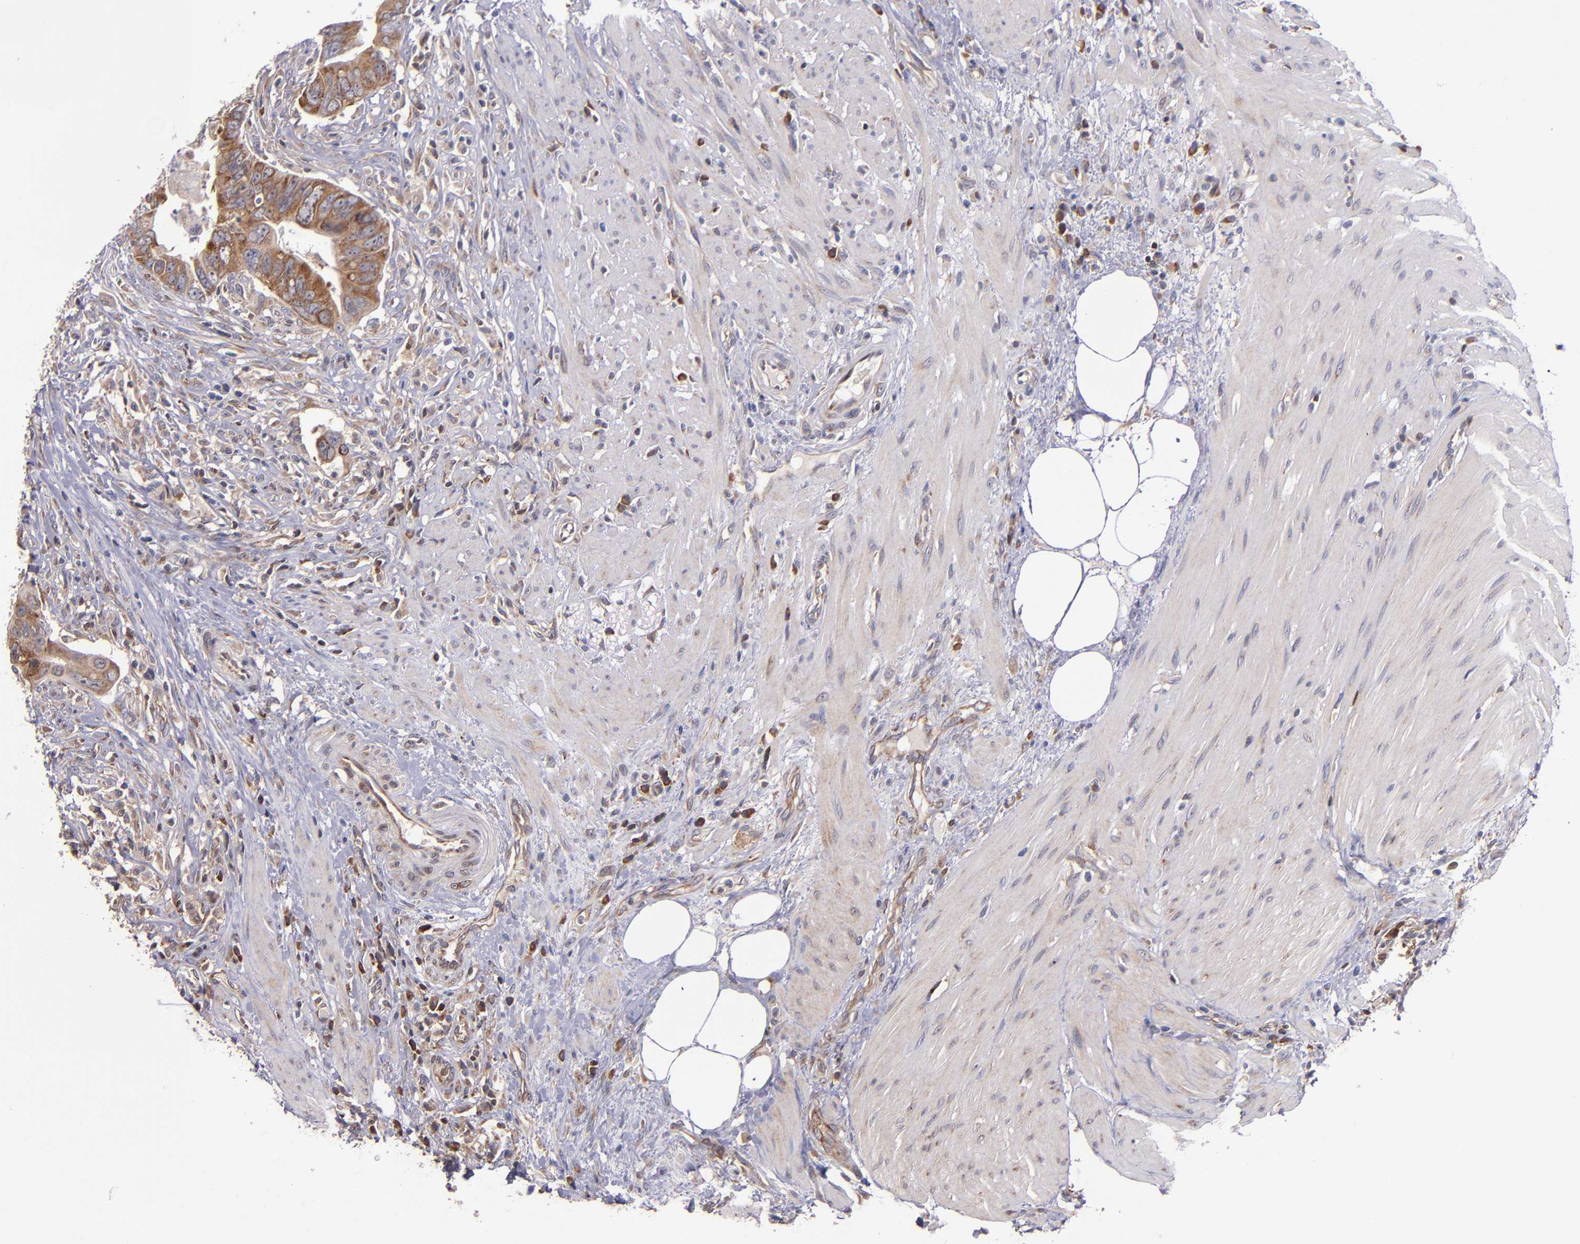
{"staining": {"intensity": "moderate", "quantity": ">75%", "location": "cytoplasmic/membranous"}, "tissue": "colorectal cancer", "cell_type": "Tumor cells", "image_type": "cancer", "snomed": [{"axis": "morphology", "description": "Adenocarcinoma, NOS"}, {"axis": "topography", "description": "Rectum"}], "caption": "Human colorectal cancer stained for a protein (brown) shows moderate cytoplasmic/membranous positive expression in about >75% of tumor cells.", "gene": "EIF4ENIF1", "patient": {"sex": "male", "age": 53}}